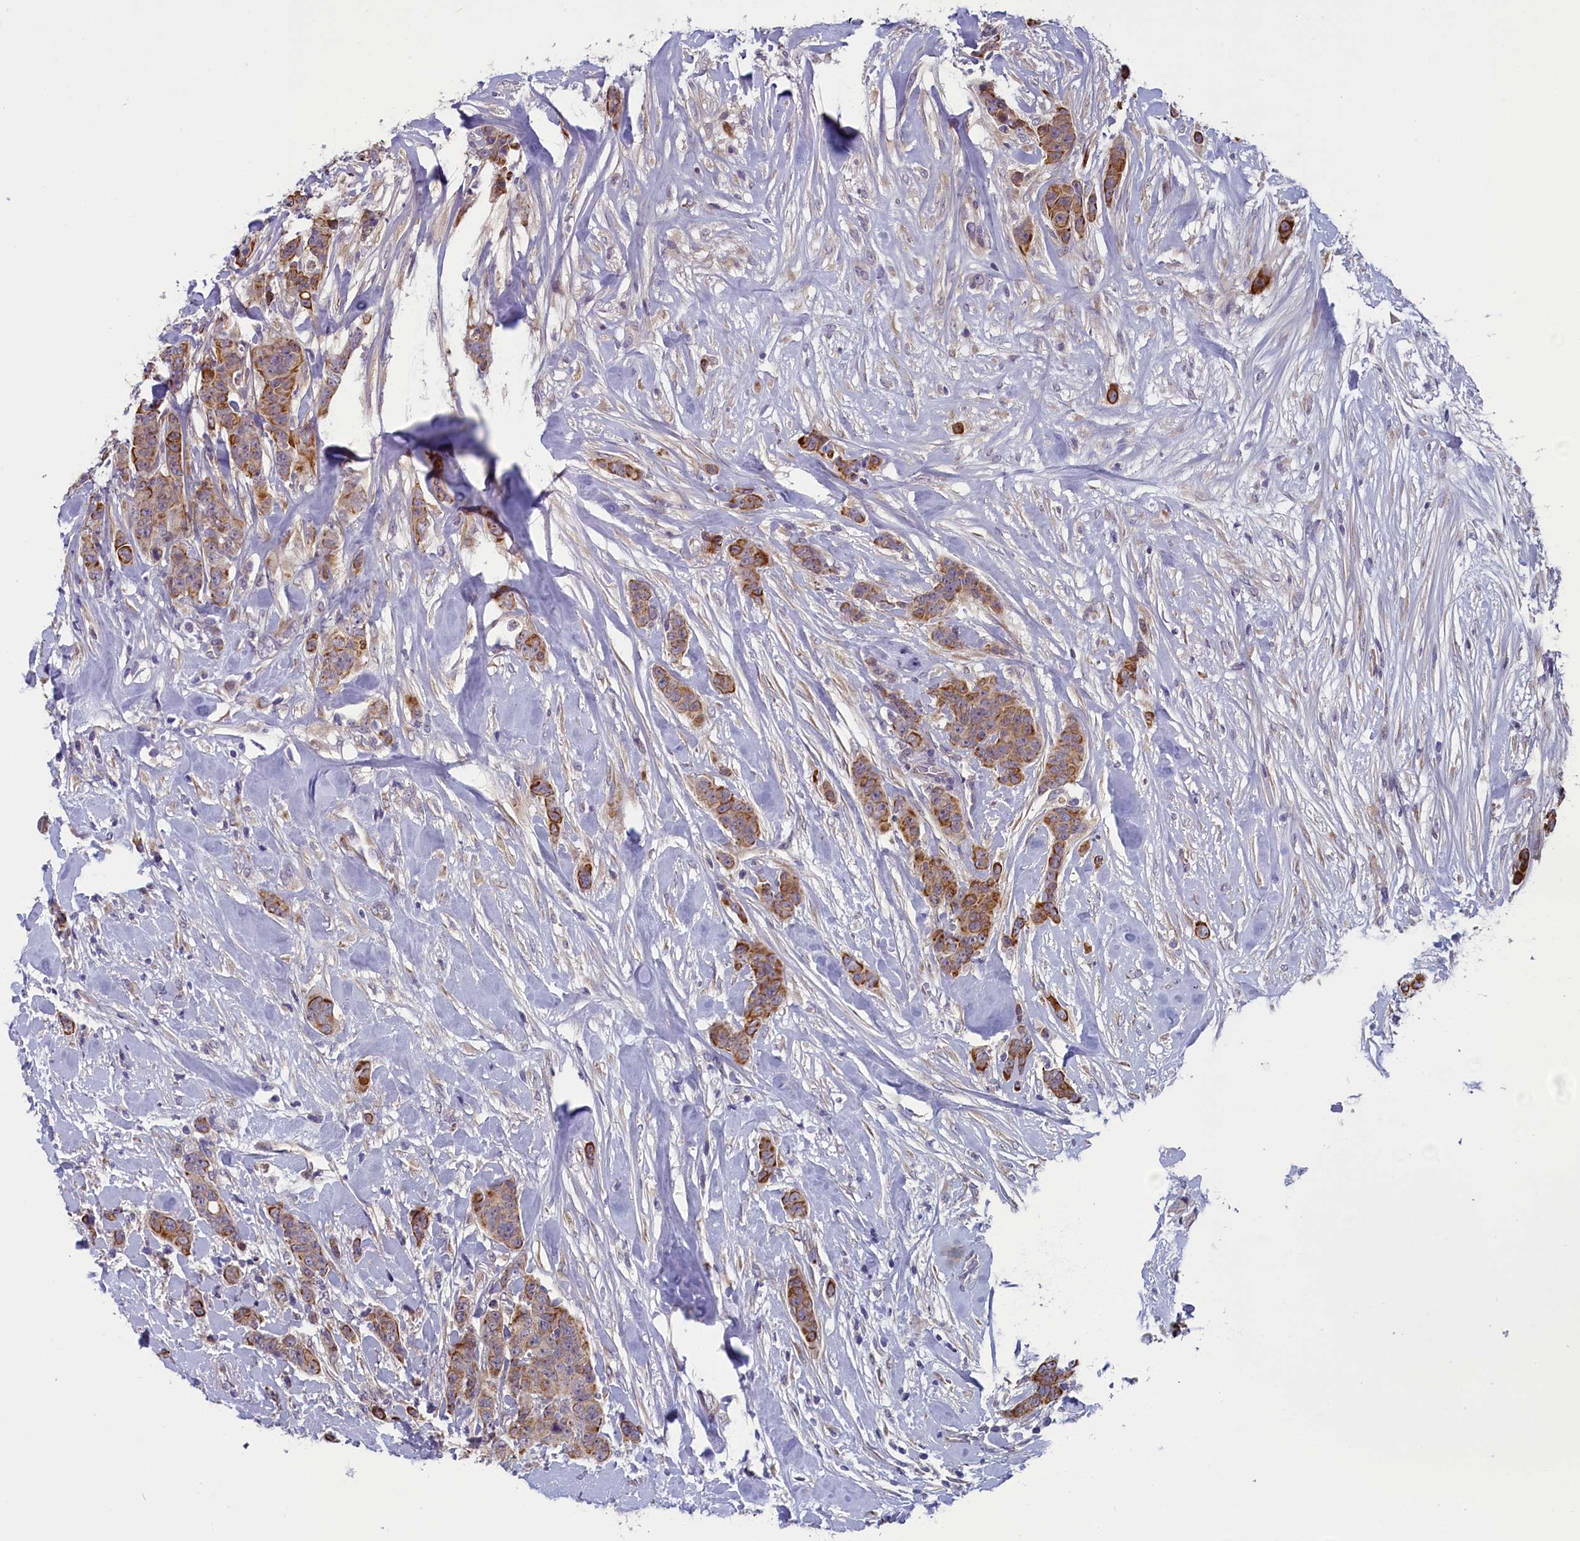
{"staining": {"intensity": "moderate", "quantity": ">75%", "location": "cytoplasmic/membranous"}, "tissue": "breast cancer", "cell_type": "Tumor cells", "image_type": "cancer", "snomed": [{"axis": "morphology", "description": "Duct carcinoma"}, {"axis": "topography", "description": "Breast"}], "caption": "Immunohistochemical staining of breast cancer (infiltrating ductal carcinoma) demonstrates medium levels of moderate cytoplasmic/membranous expression in approximately >75% of tumor cells.", "gene": "ANKRD39", "patient": {"sex": "female", "age": 40}}